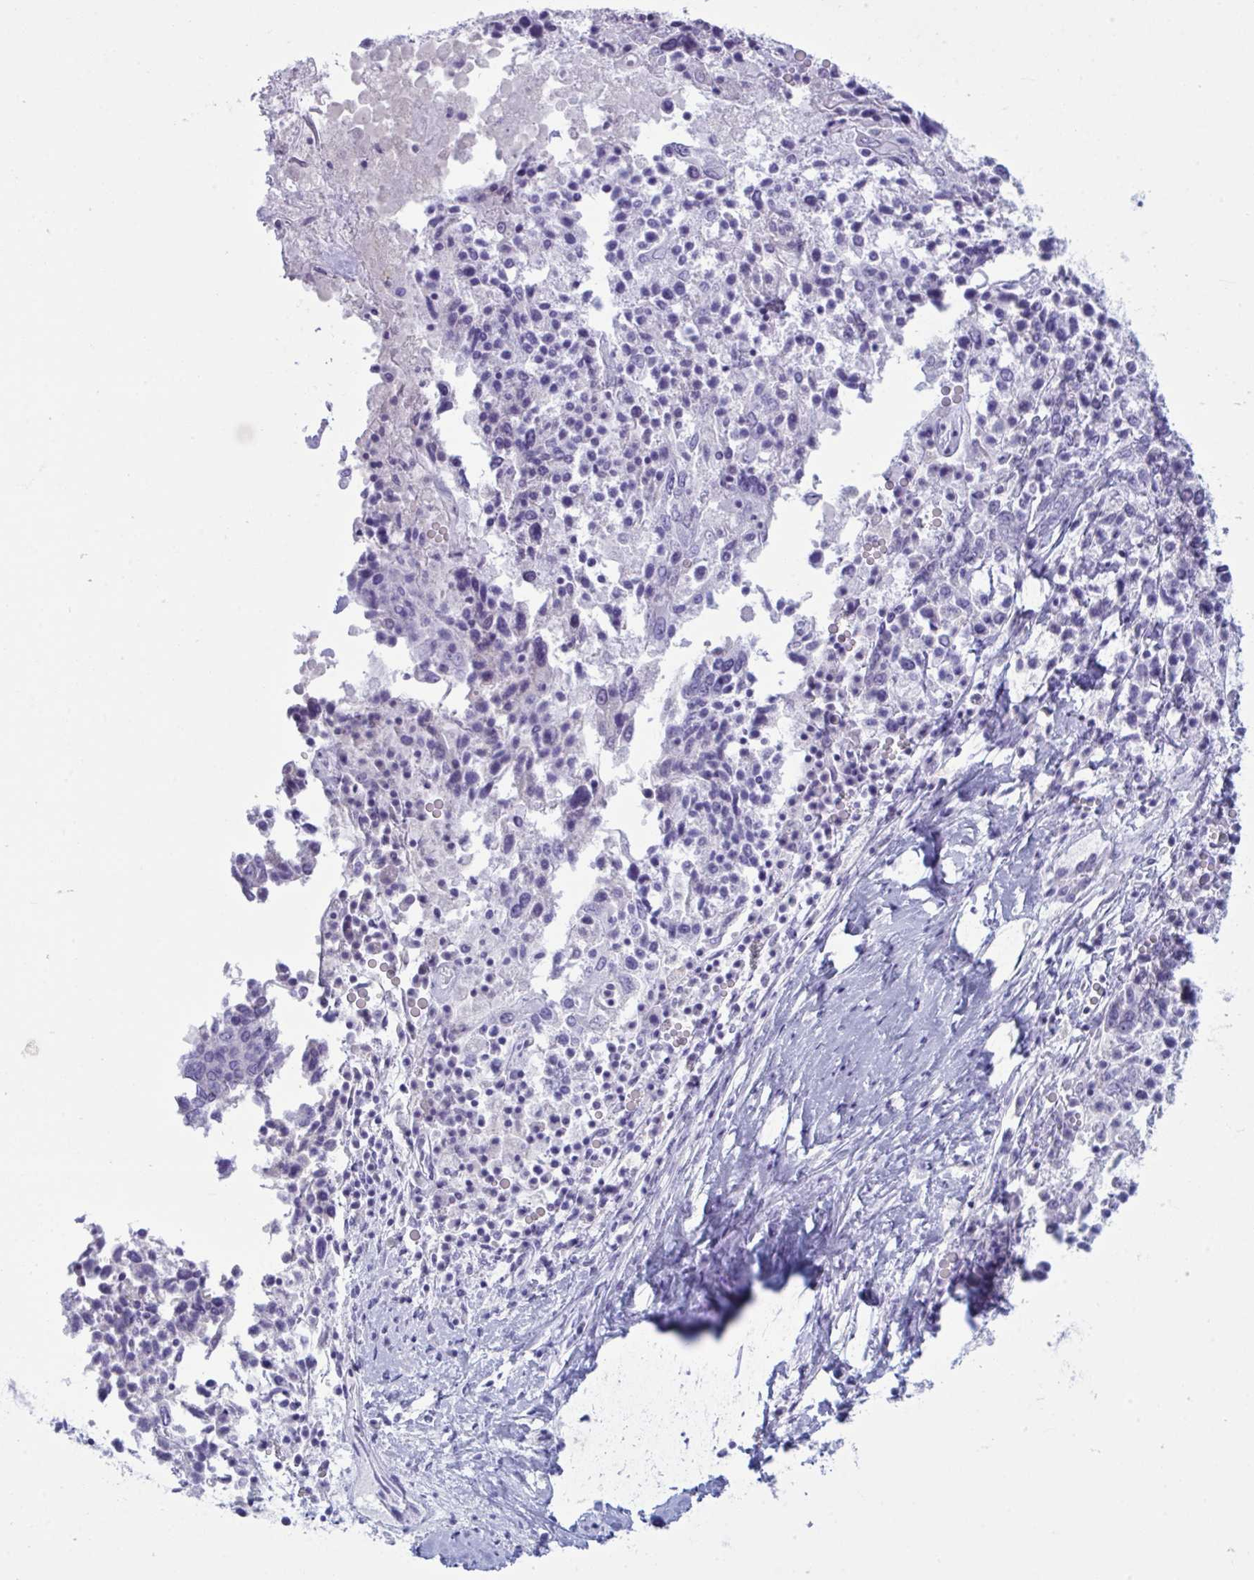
{"staining": {"intensity": "negative", "quantity": "none", "location": "none"}, "tissue": "ovarian cancer", "cell_type": "Tumor cells", "image_type": "cancer", "snomed": [{"axis": "morphology", "description": "Carcinoma, endometroid"}, {"axis": "topography", "description": "Ovary"}], "caption": "High power microscopy histopathology image of an immunohistochemistry micrograph of ovarian cancer (endometroid carcinoma), revealing no significant staining in tumor cells.", "gene": "ELN", "patient": {"sex": "female", "age": 62}}